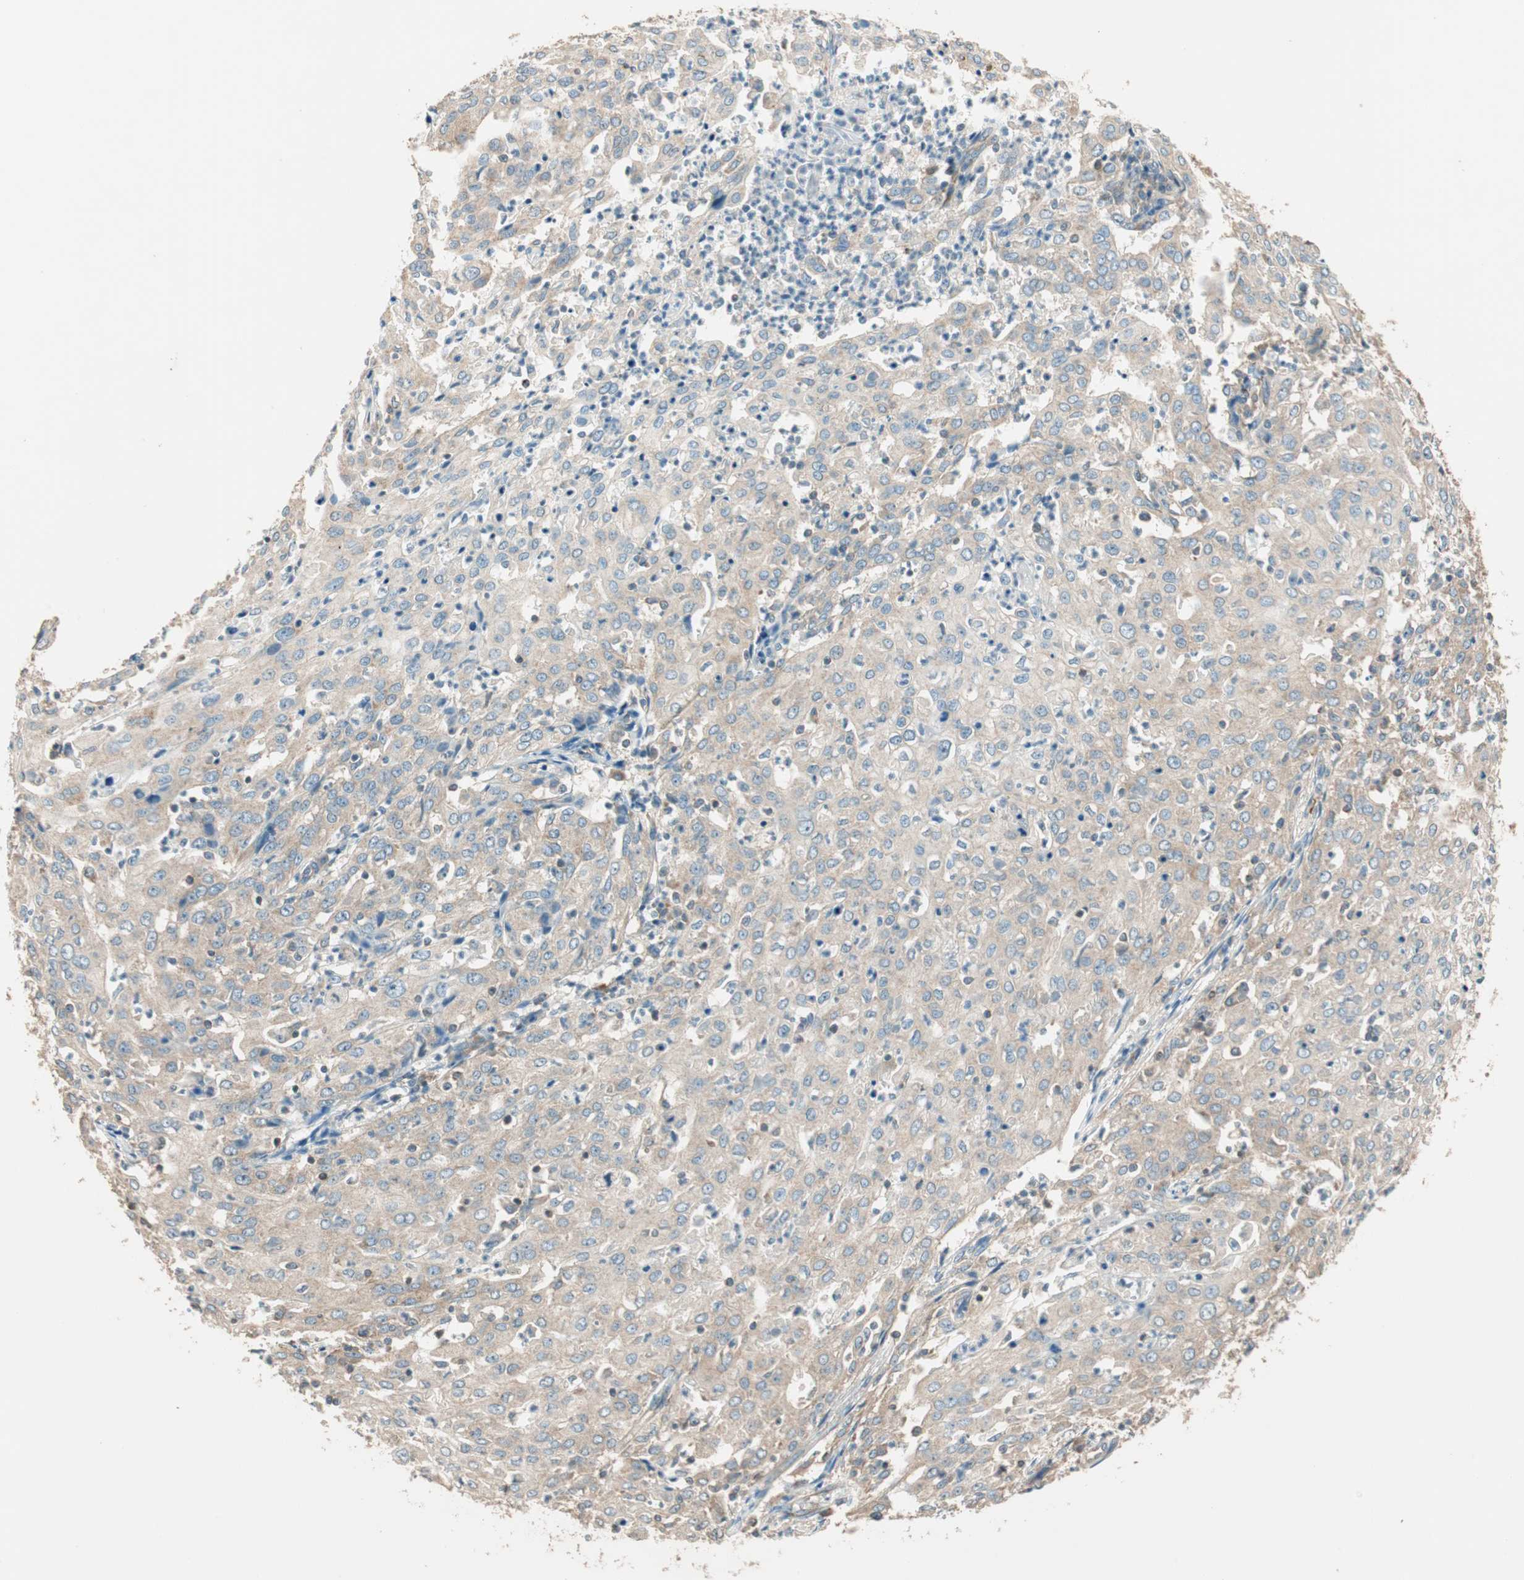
{"staining": {"intensity": "weak", "quantity": ">75%", "location": "cytoplasmic/membranous"}, "tissue": "cervical cancer", "cell_type": "Tumor cells", "image_type": "cancer", "snomed": [{"axis": "morphology", "description": "Squamous cell carcinoma, NOS"}, {"axis": "topography", "description": "Cervix"}], "caption": "Weak cytoplasmic/membranous positivity for a protein is present in about >75% of tumor cells of cervical cancer (squamous cell carcinoma) using immunohistochemistry.", "gene": "CC2D1A", "patient": {"sex": "female", "age": 39}}